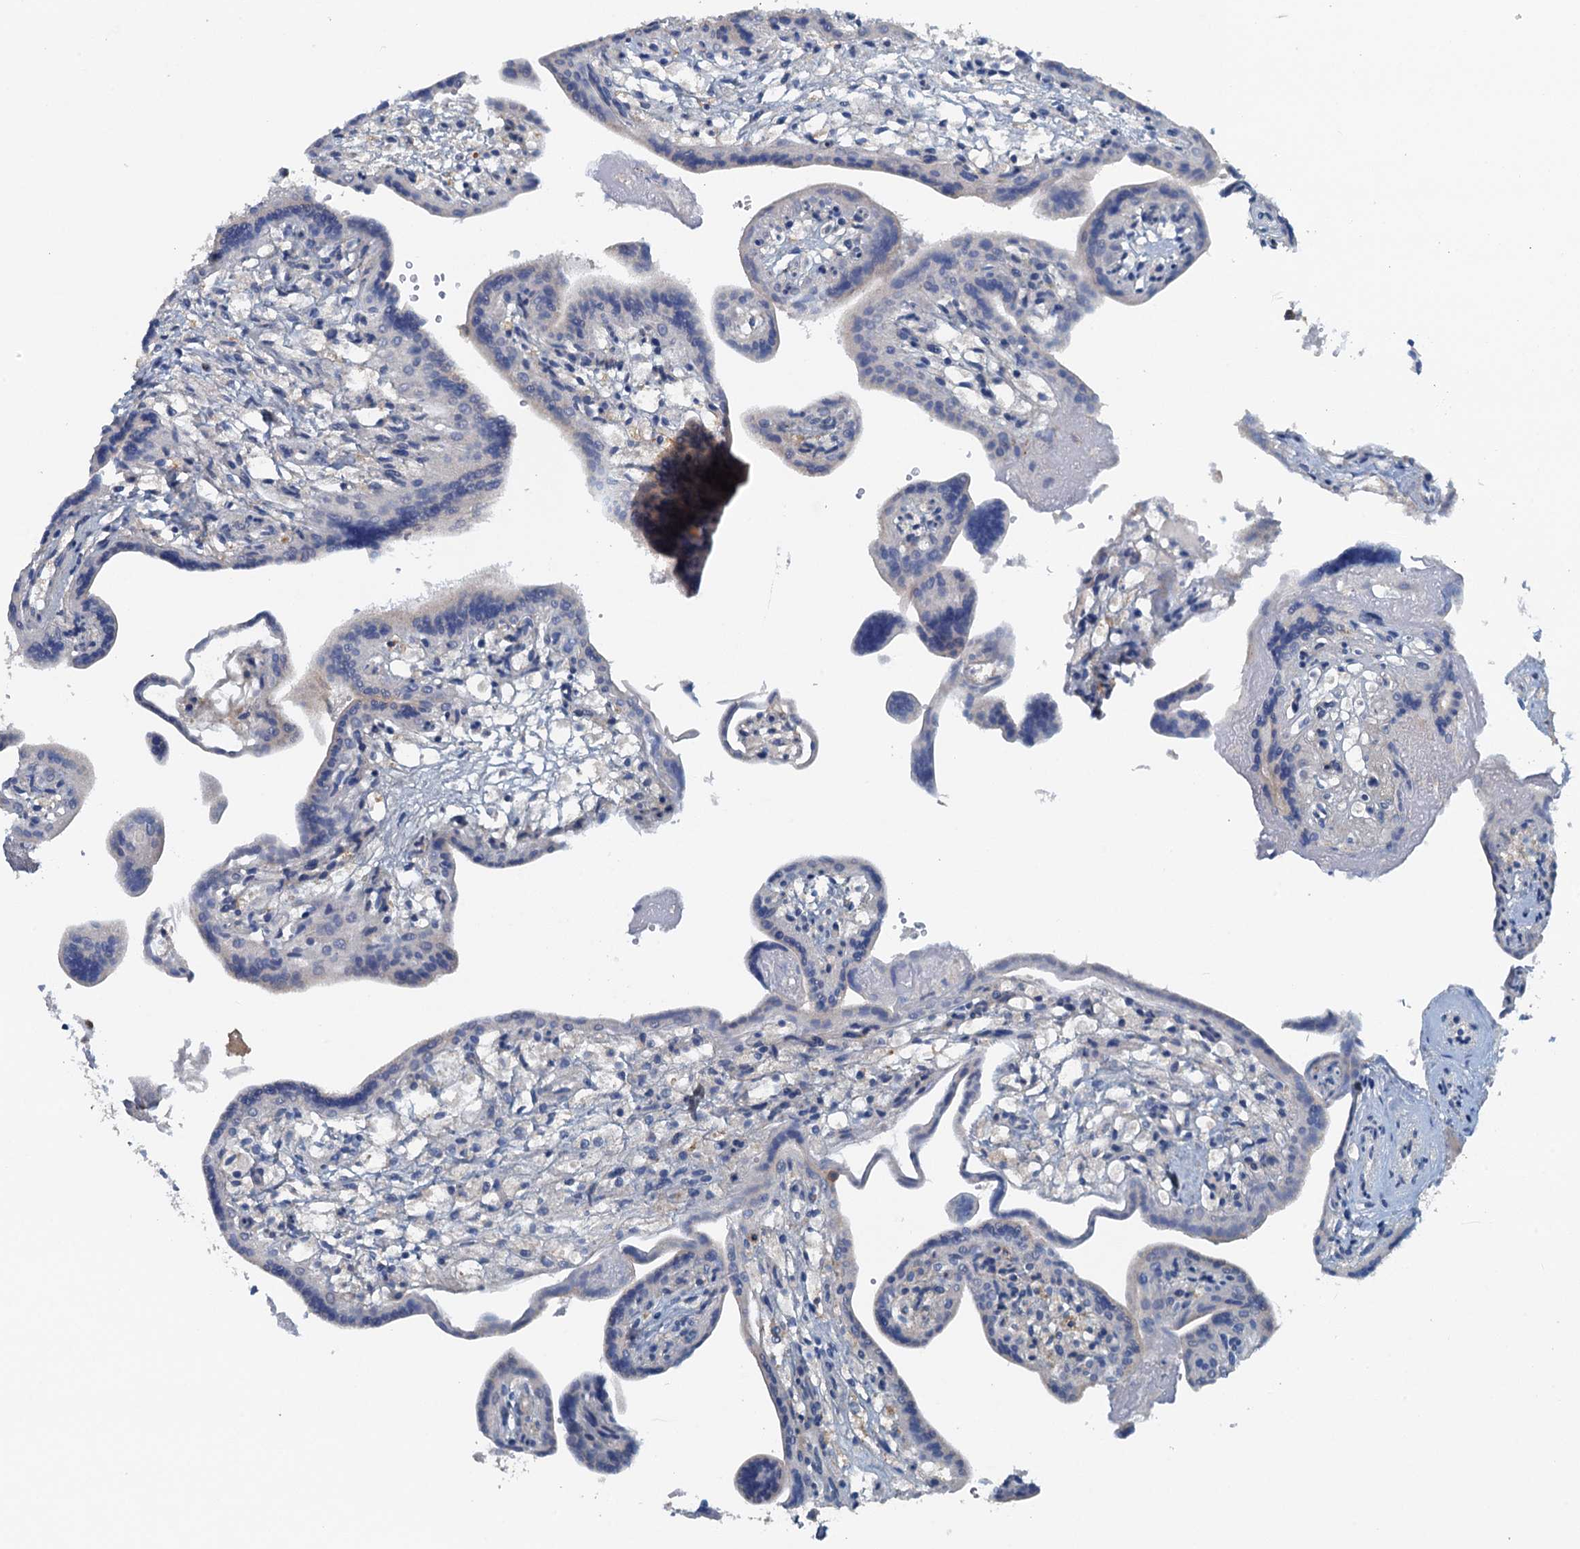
{"staining": {"intensity": "negative", "quantity": "none", "location": "none"}, "tissue": "placenta", "cell_type": "Trophoblastic cells", "image_type": "normal", "snomed": [{"axis": "morphology", "description": "Normal tissue, NOS"}, {"axis": "topography", "description": "Placenta"}], "caption": "DAB immunohistochemical staining of normal human placenta exhibits no significant positivity in trophoblastic cells.", "gene": "THAP10", "patient": {"sex": "female", "age": 37}}